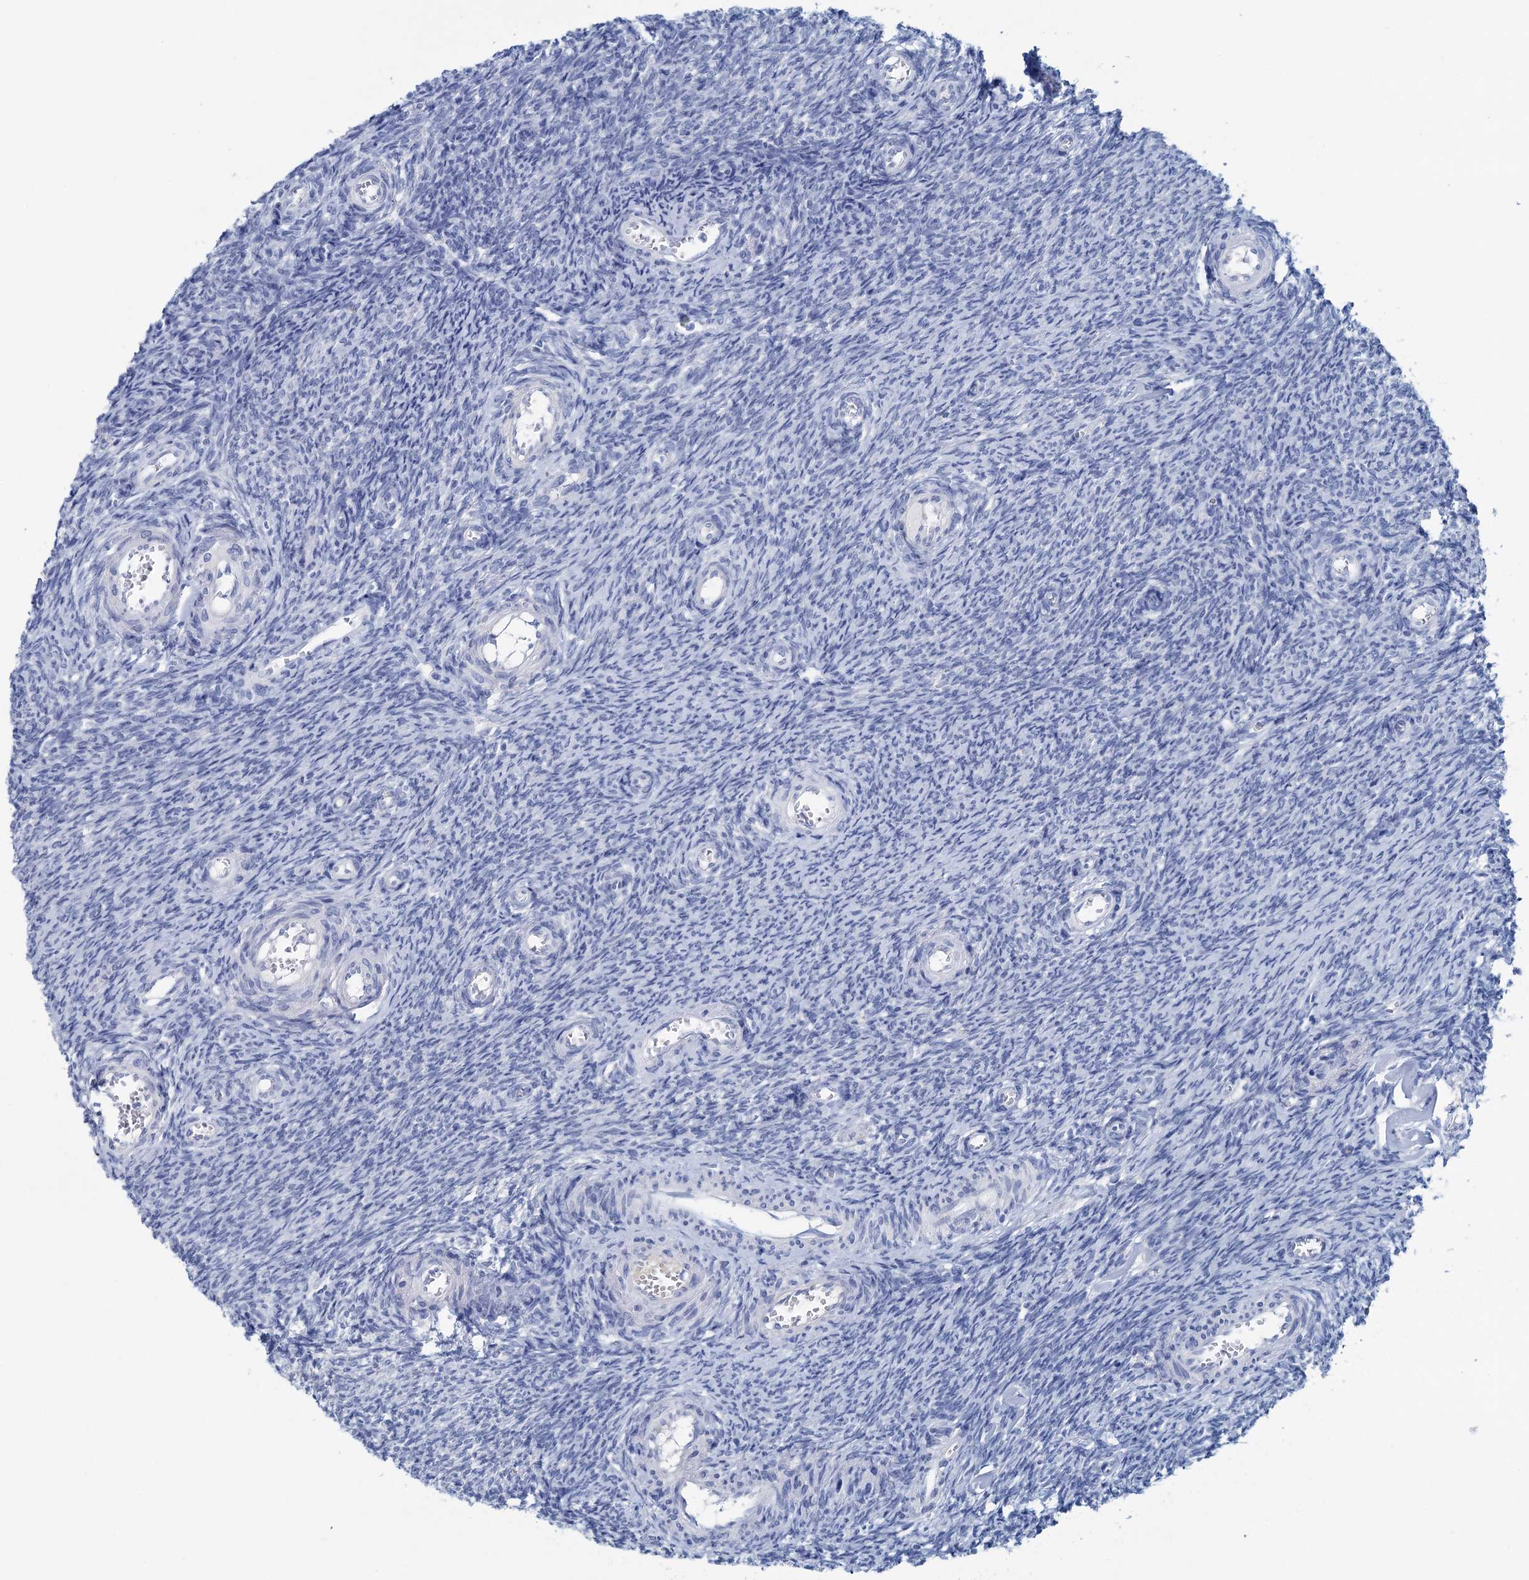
{"staining": {"intensity": "negative", "quantity": "none", "location": "none"}, "tissue": "ovary", "cell_type": "Ovarian stroma cells", "image_type": "normal", "snomed": [{"axis": "morphology", "description": "Normal tissue, NOS"}, {"axis": "topography", "description": "Ovary"}], "caption": "The image shows no staining of ovarian stroma cells in benign ovary. (DAB immunohistochemistry with hematoxylin counter stain).", "gene": "MYOZ3", "patient": {"sex": "female", "age": 44}}